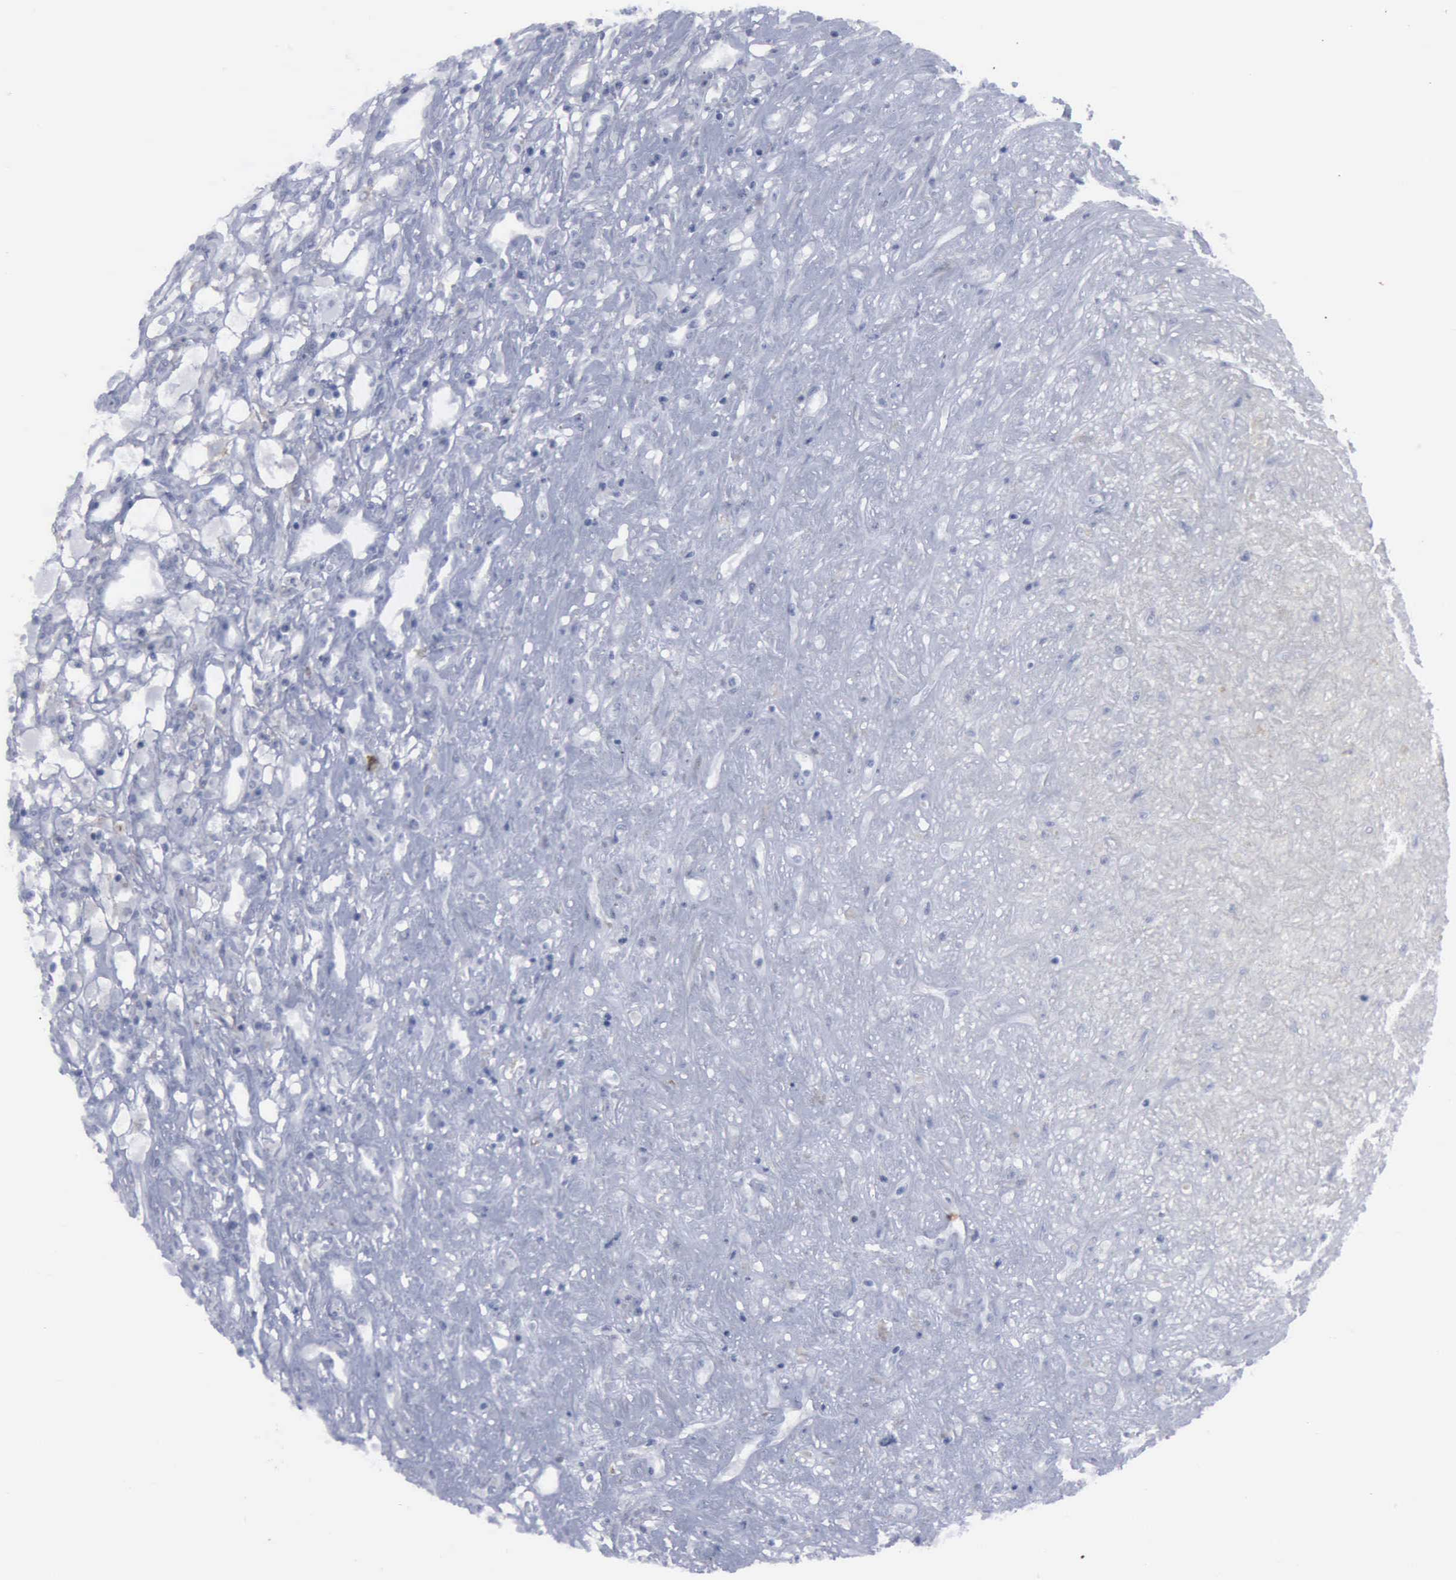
{"staining": {"intensity": "negative", "quantity": "none", "location": "none"}, "tissue": "renal cancer", "cell_type": "Tumor cells", "image_type": "cancer", "snomed": [{"axis": "morphology", "description": "Adenocarcinoma, NOS"}, {"axis": "topography", "description": "Kidney"}], "caption": "Renal cancer stained for a protein using immunohistochemistry shows no positivity tumor cells.", "gene": "VCAM1", "patient": {"sex": "male", "age": 57}}